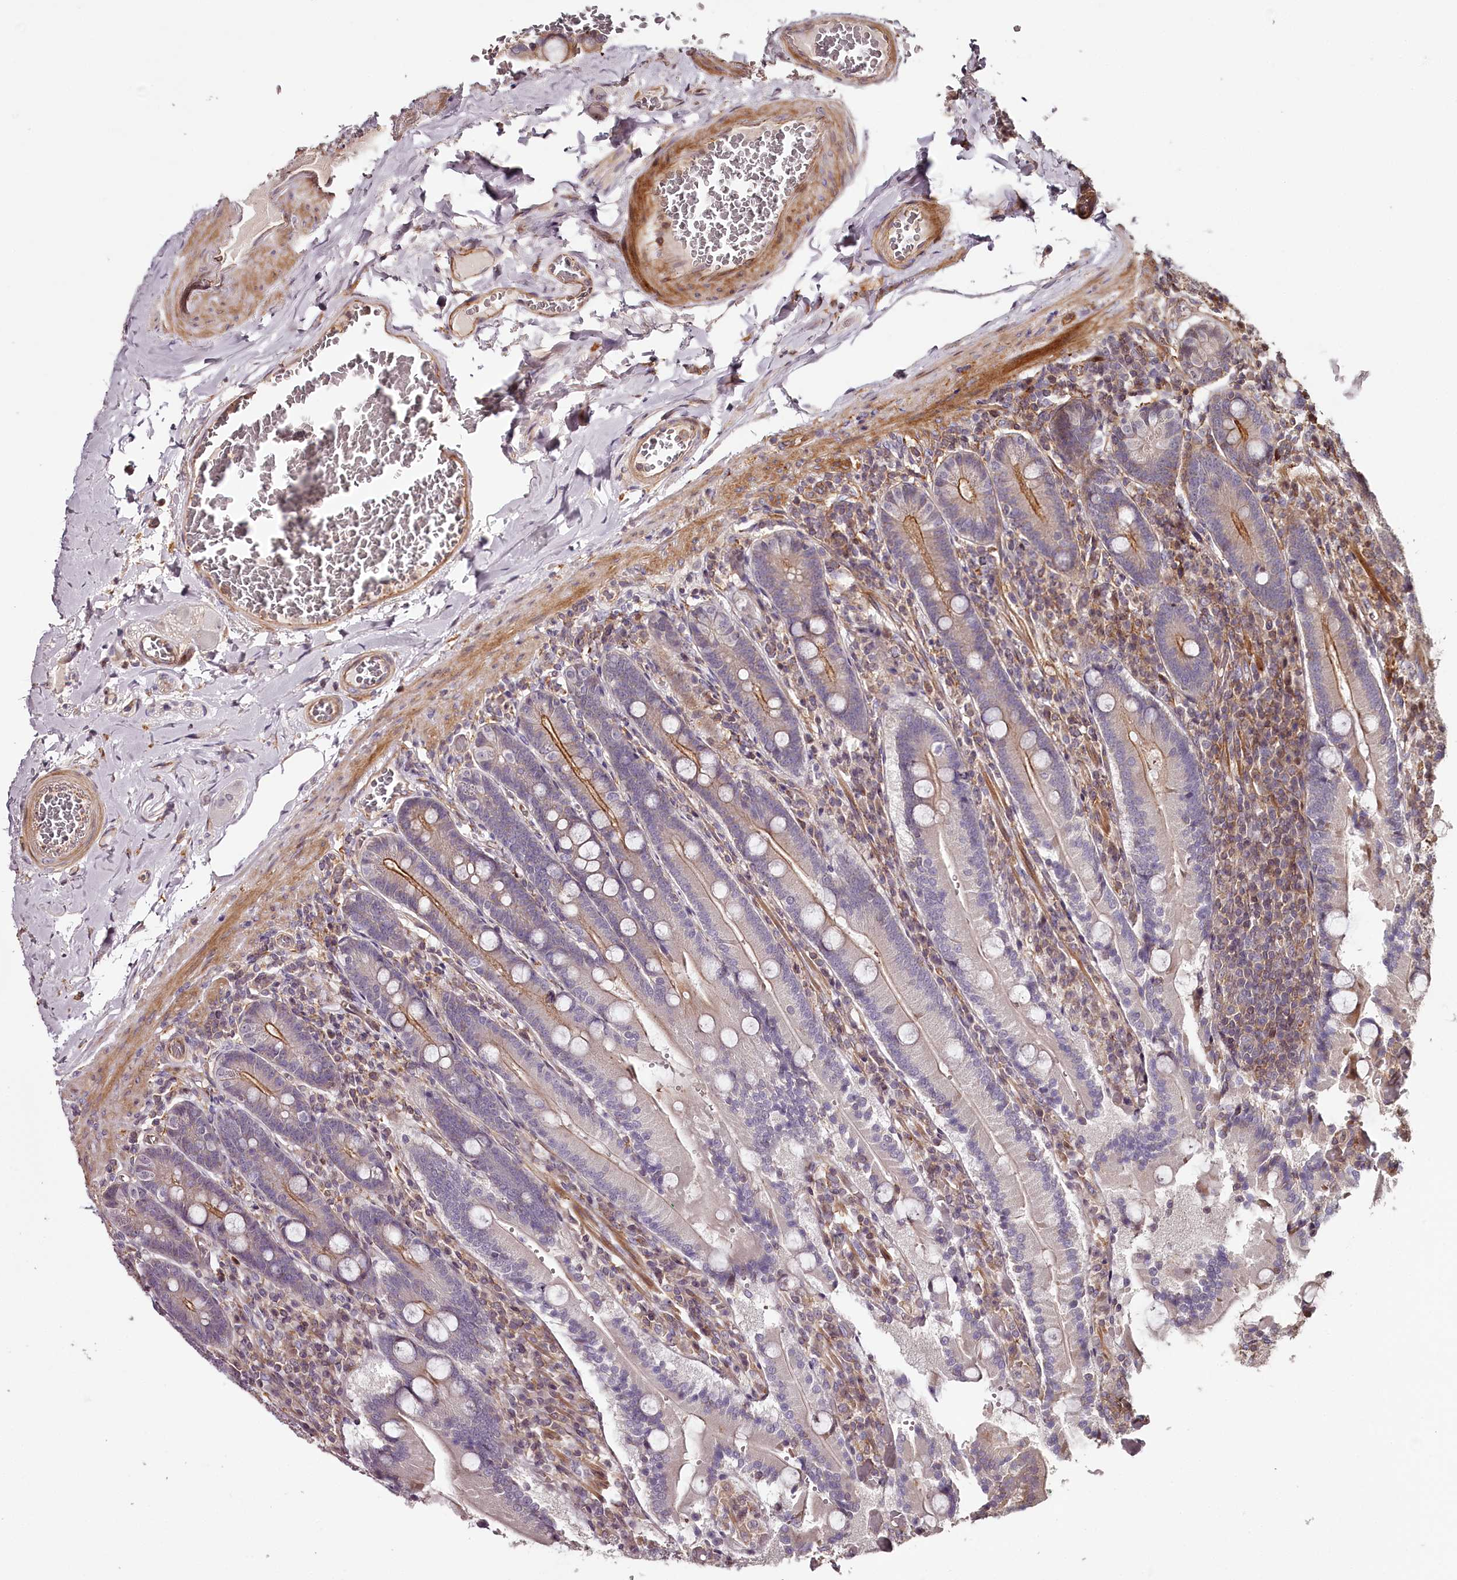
{"staining": {"intensity": "moderate", "quantity": "25%-75%", "location": "cytoplasmic/membranous"}, "tissue": "duodenum", "cell_type": "Glandular cells", "image_type": "normal", "snomed": [{"axis": "morphology", "description": "Normal tissue, NOS"}, {"axis": "topography", "description": "Duodenum"}], "caption": "Protein expression analysis of unremarkable duodenum exhibits moderate cytoplasmic/membranous staining in about 25%-75% of glandular cells. The staining was performed using DAB (3,3'-diaminobenzidine), with brown indicating positive protein expression. Nuclei are stained blue with hematoxylin.", "gene": "KIF14", "patient": {"sex": "female", "age": 62}}